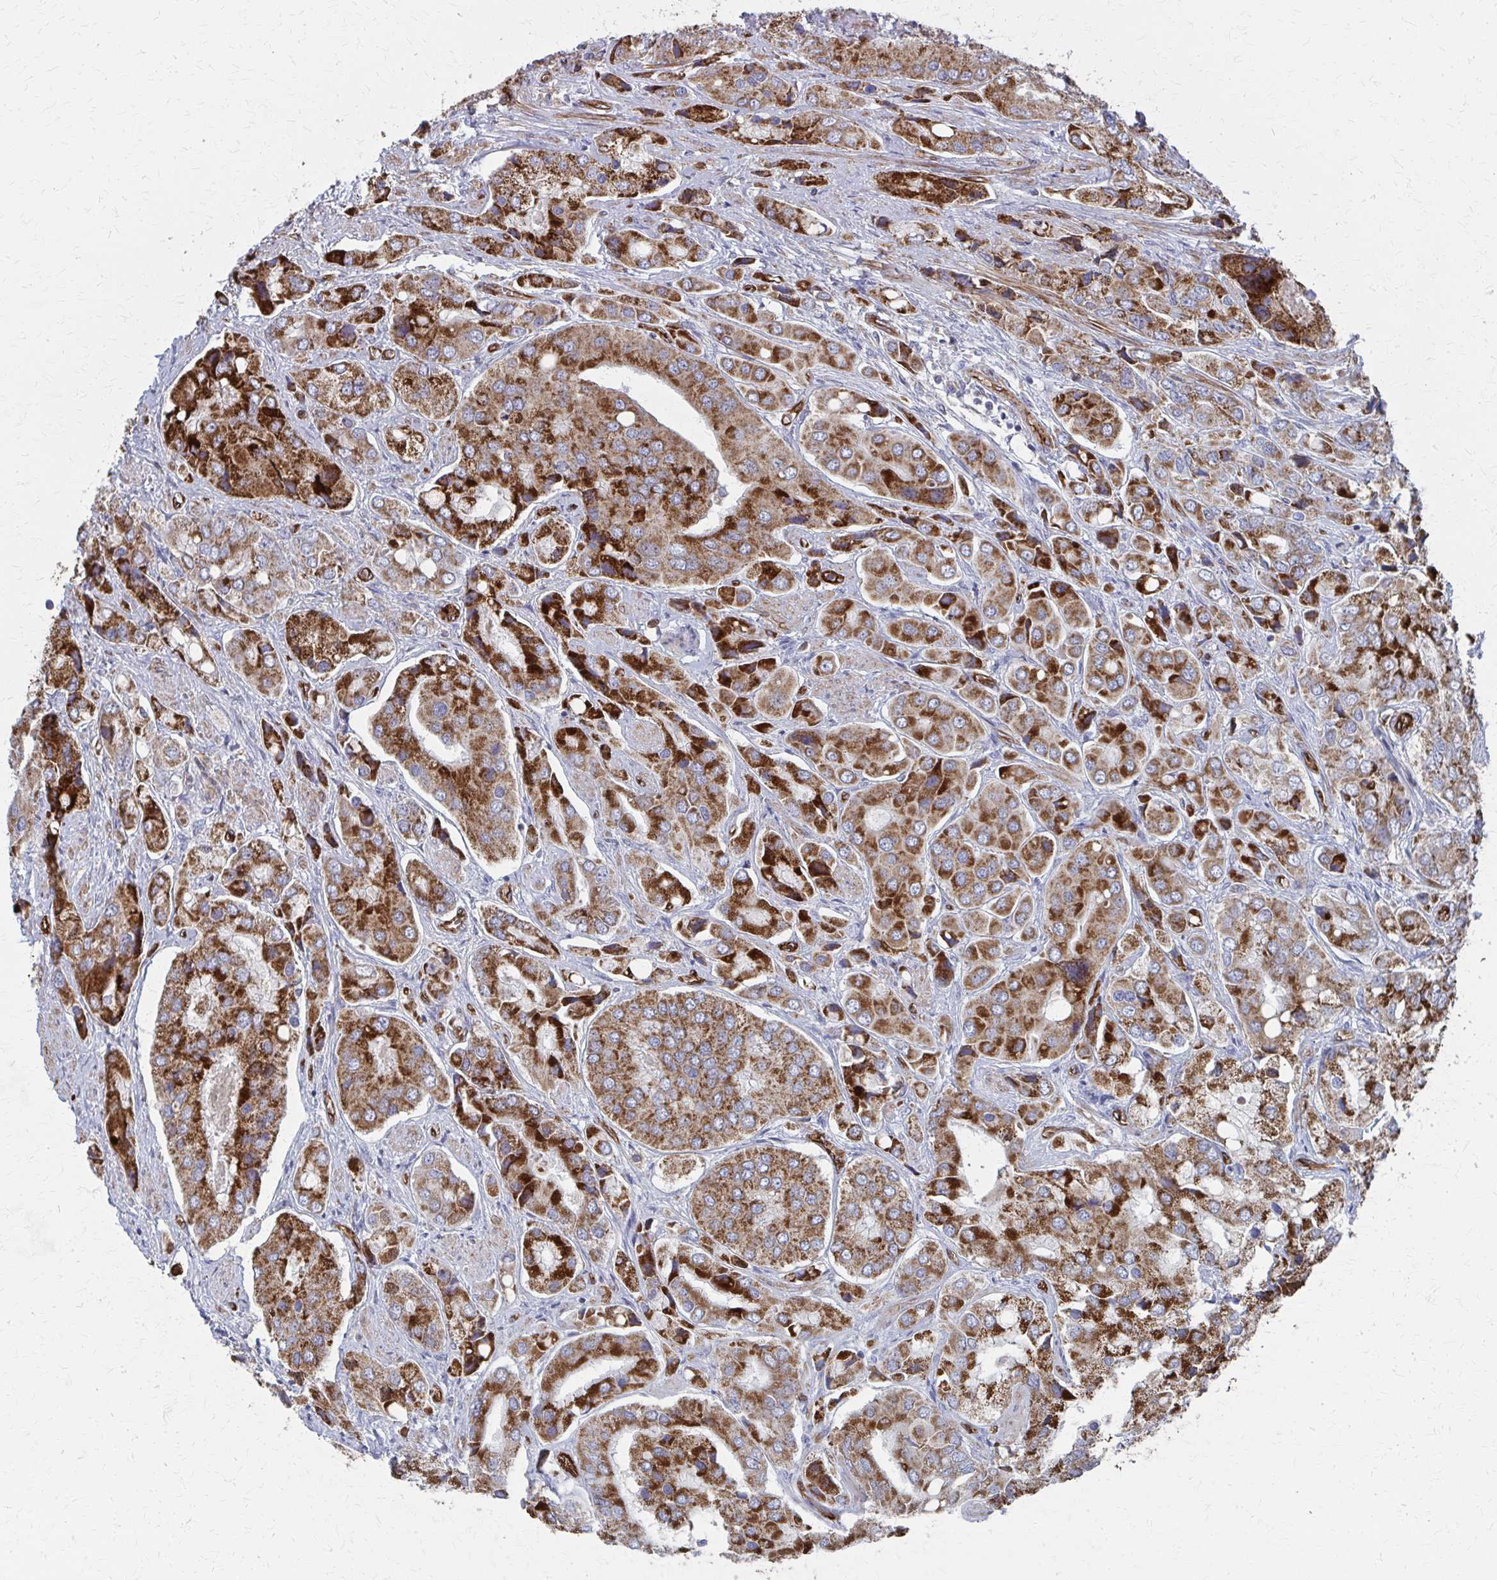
{"staining": {"intensity": "moderate", "quantity": ">75%", "location": "cytoplasmic/membranous"}, "tissue": "prostate cancer", "cell_type": "Tumor cells", "image_type": "cancer", "snomed": [{"axis": "morphology", "description": "Adenocarcinoma, Low grade"}, {"axis": "topography", "description": "Prostate"}], "caption": "This image shows IHC staining of prostate low-grade adenocarcinoma, with medium moderate cytoplasmic/membranous positivity in about >75% of tumor cells.", "gene": "FAHD1", "patient": {"sex": "male", "age": 69}}